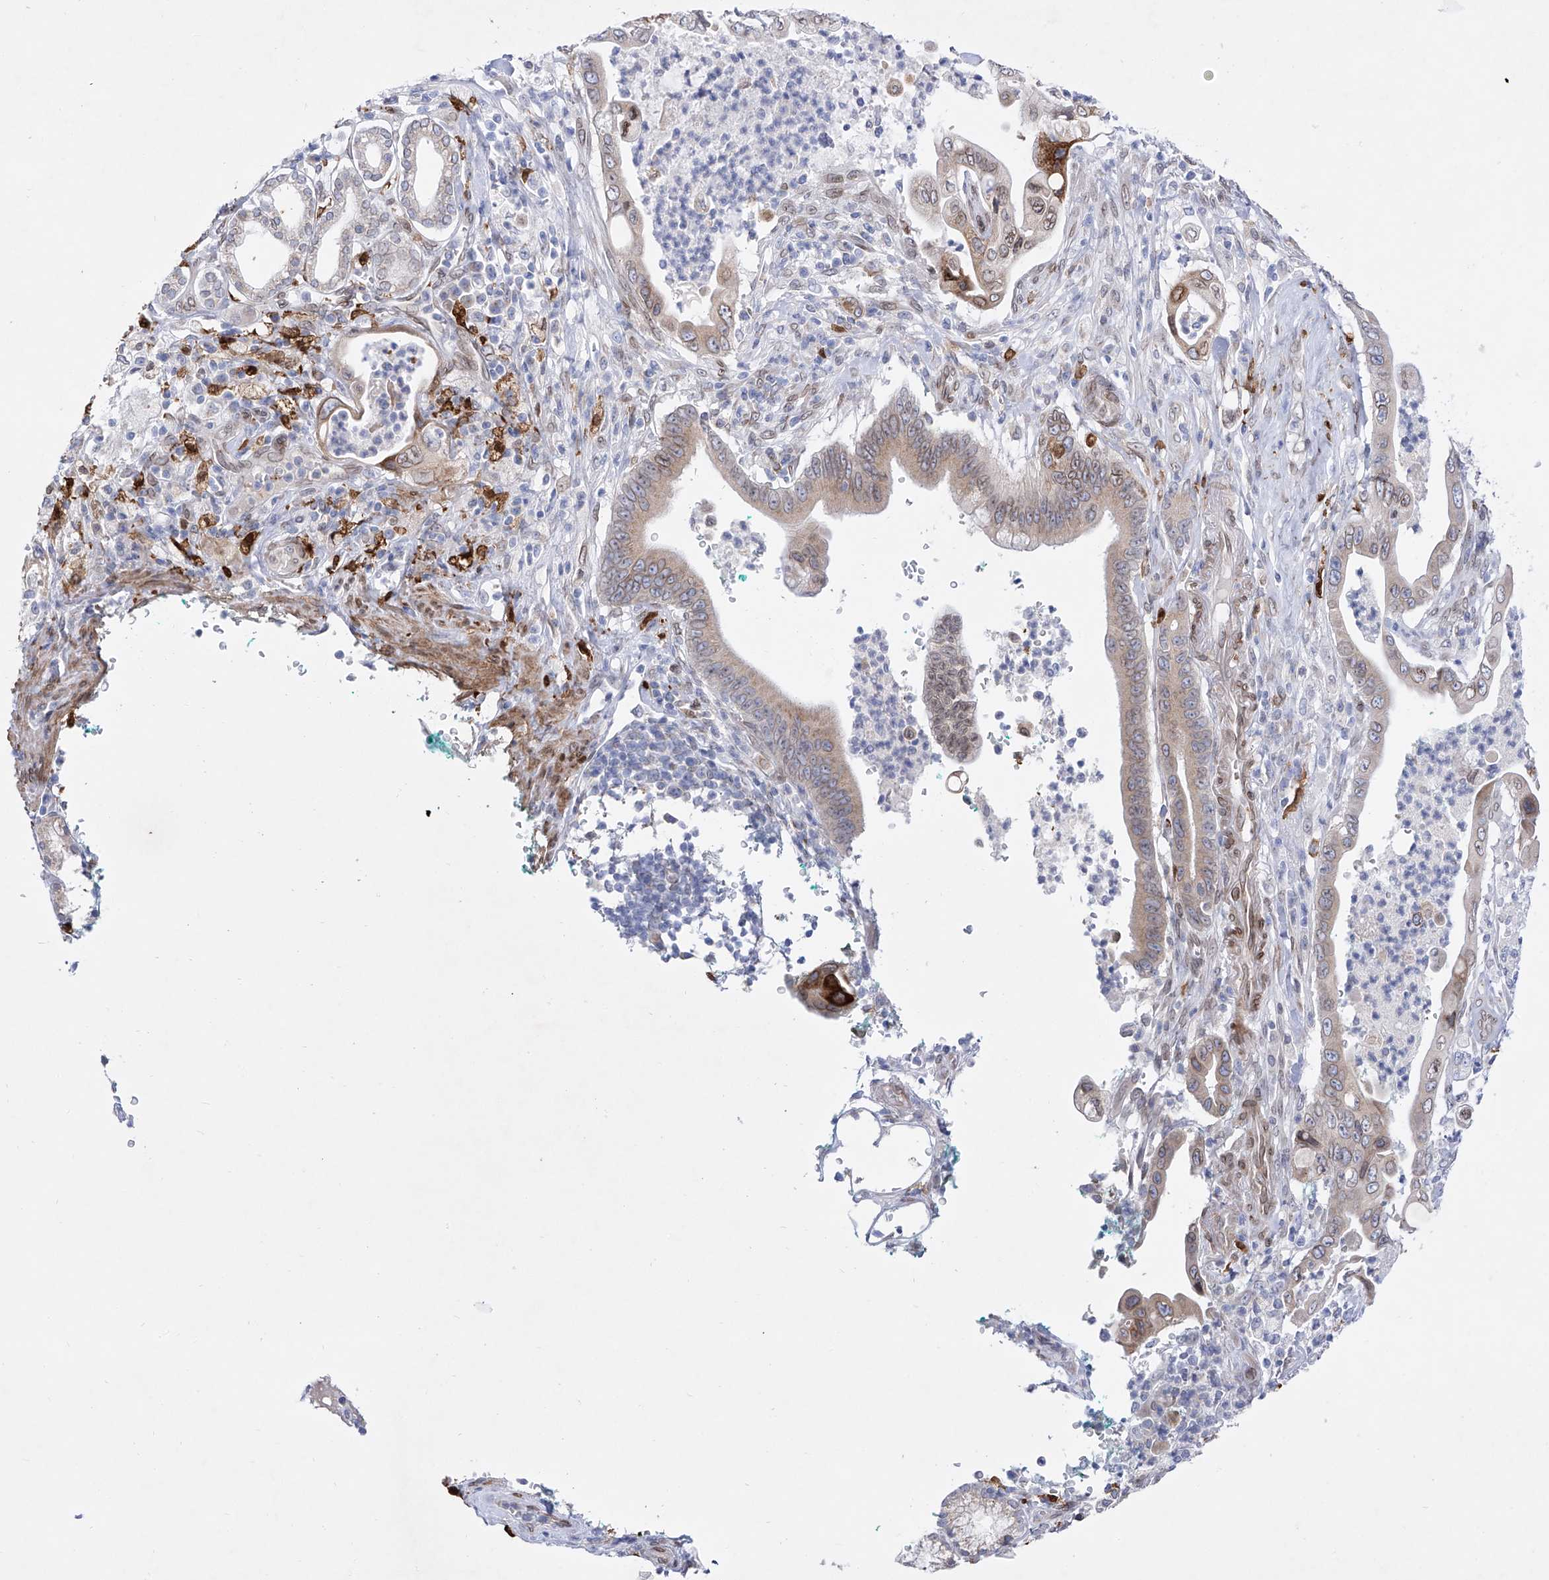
{"staining": {"intensity": "weak", "quantity": ">75%", "location": "cytoplasmic/membranous,nuclear"}, "tissue": "pancreatic cancer", "cell_type": "Tumor cells", "image_type": "cancer", "snomed": [{"axis": "morphology", "description": "Adenocarcinoma, NOS"}, {"axis": "topography", "description": "Pancreas"}], "caption": "DAB (3,3'-diaminobenzidine) immunohistochemical staining of human pancreatic cancer (adenocarcinoma) displays weak cytoplasmic/membranous and nuclear protein staining in about >75% of tumor cells.", "gene": "LCLAT1", "patient": {"sex": "male", "age": 78}}